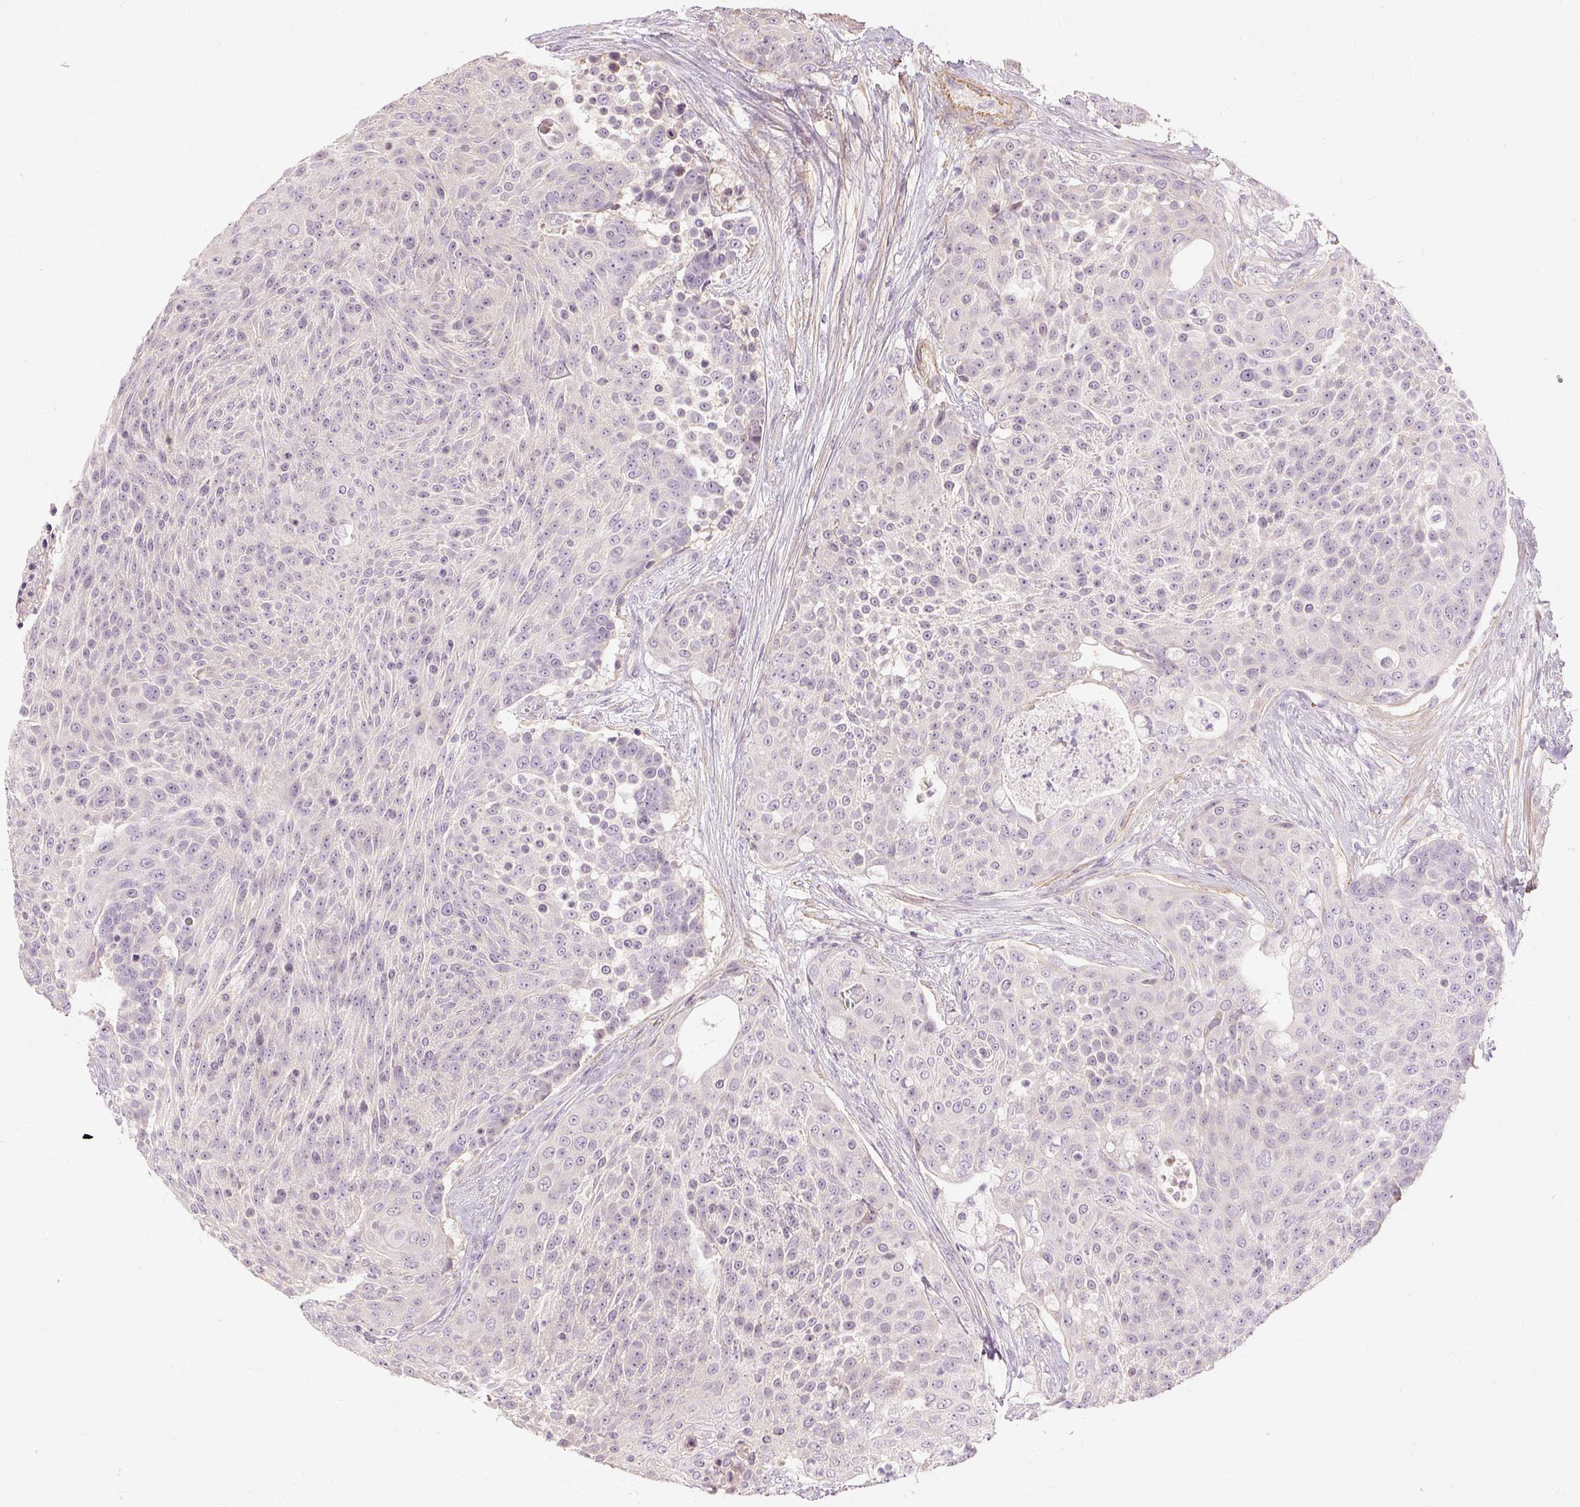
{"staining": {"intensity": "negative", "quantity": "none", "location": "none"}, "tissue": "urothelial cancer", "cell_type": "Tumor cells", "image_type": "cancer", "snomed": [{"axis": "morphology", "description": "Urothelial carcinoma, High grade"}, {"axis": "topography", "description": "Urinary bladder"}], "caption": "Immunohistochemistry (IHC) of human urothelial cancer exhibits no staining in tumor cells.", "gene": "CAPN3", "patient": {"sex": "female", "age": 63}}